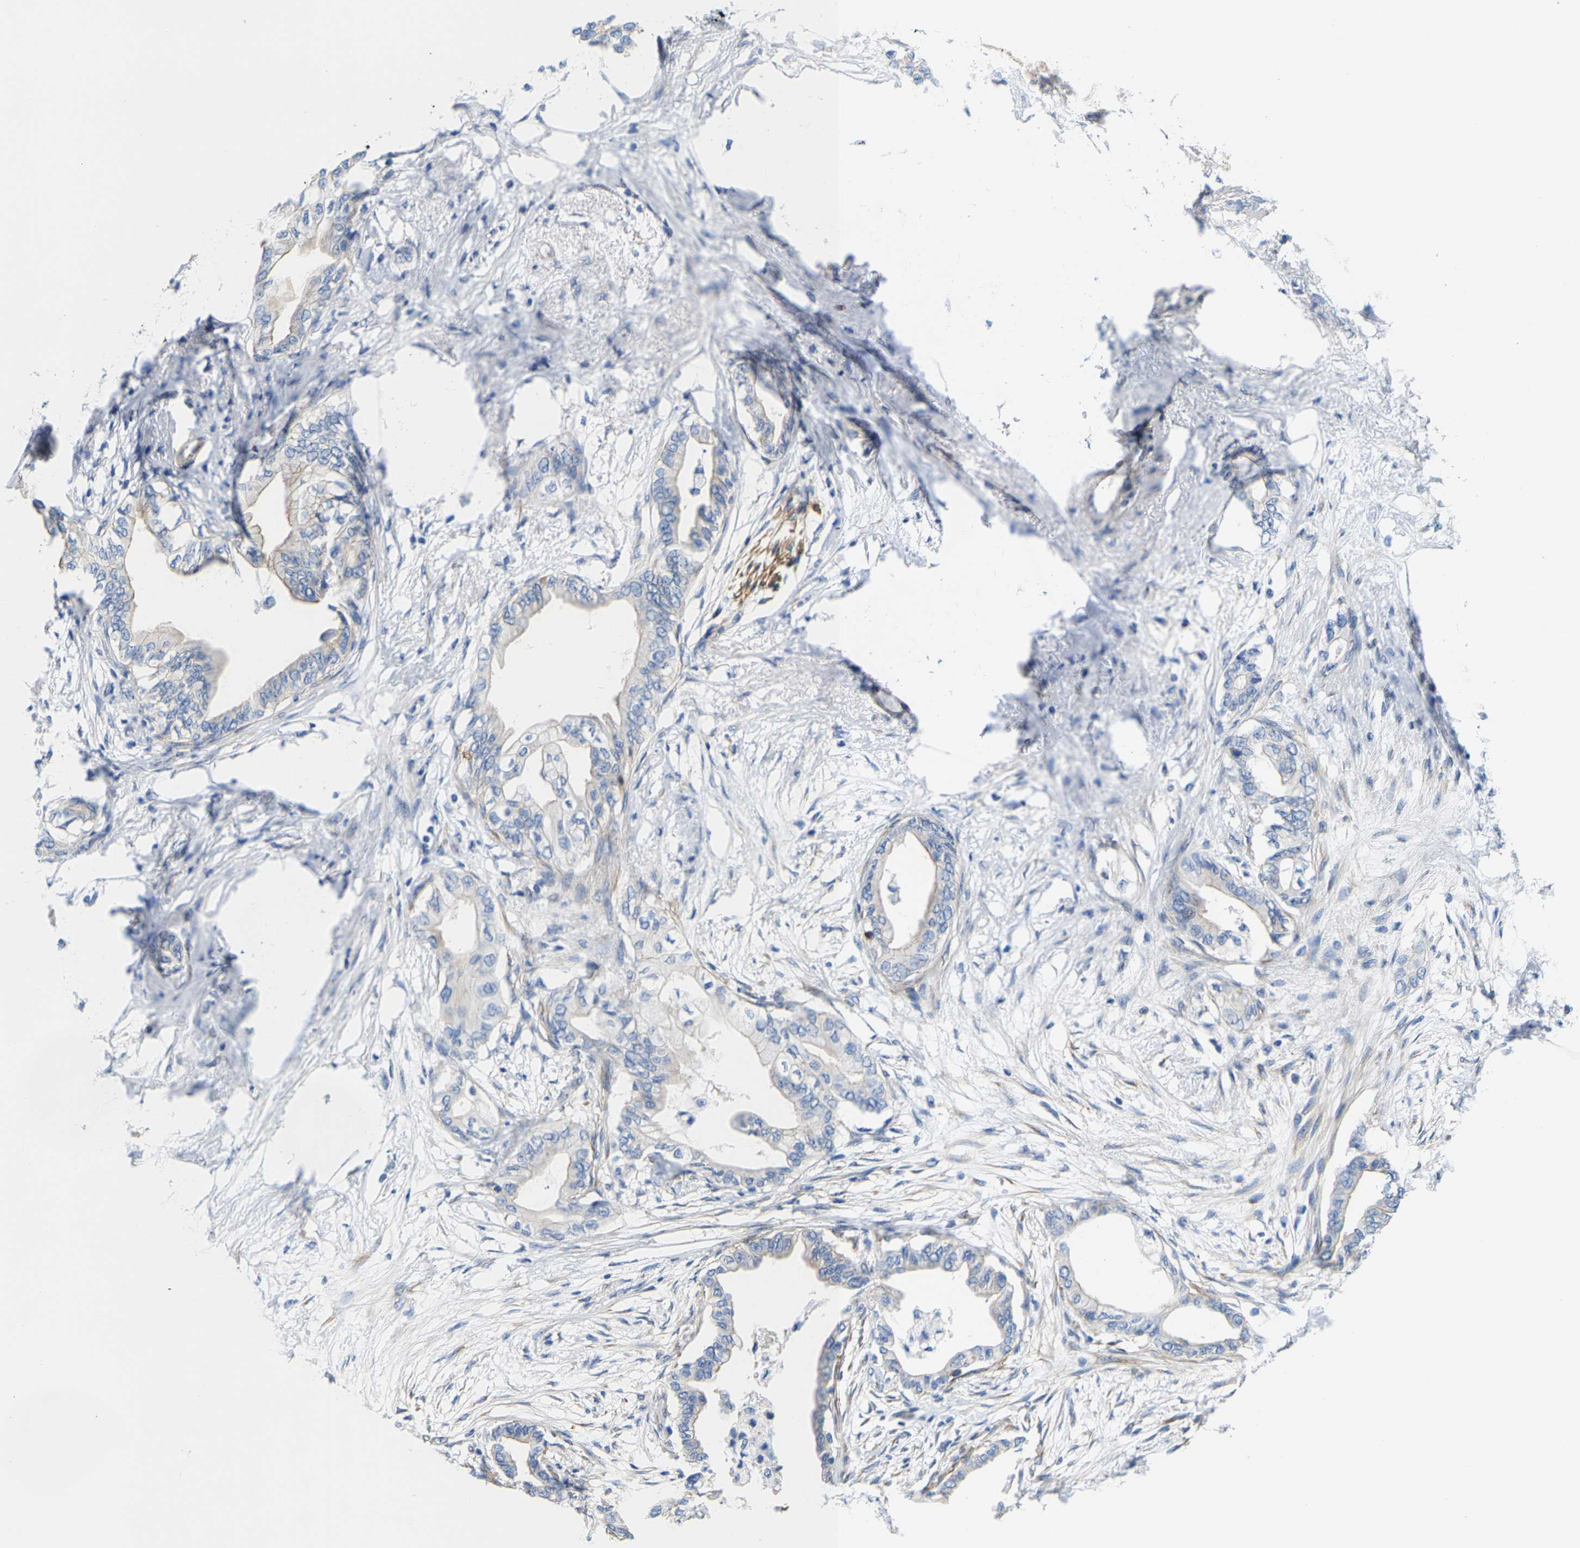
{"staining": {"intensity": "negative", "quantity": "none", "location": "none"}, "tissue": "pancreatic cancer", "cell_type": "Tumor cells", "image_type": "cancer", "snomed": [{"axis": "morphology", "description": "Normal tissue, NOS"}, {"axis": "morphology", "description": "Adenocarcinoma, NOS"}, {"axis": "topography", "description": "Pancreas"}, {"axis": "topography", "description": "Duodenum"}], "caption": "Human pancreatic cancer stained for a protein using immunohistochemistry reveals no staining in tumor cells.", "gene": "DSCAM", "patient": {"sex": "female", "age": 60}}